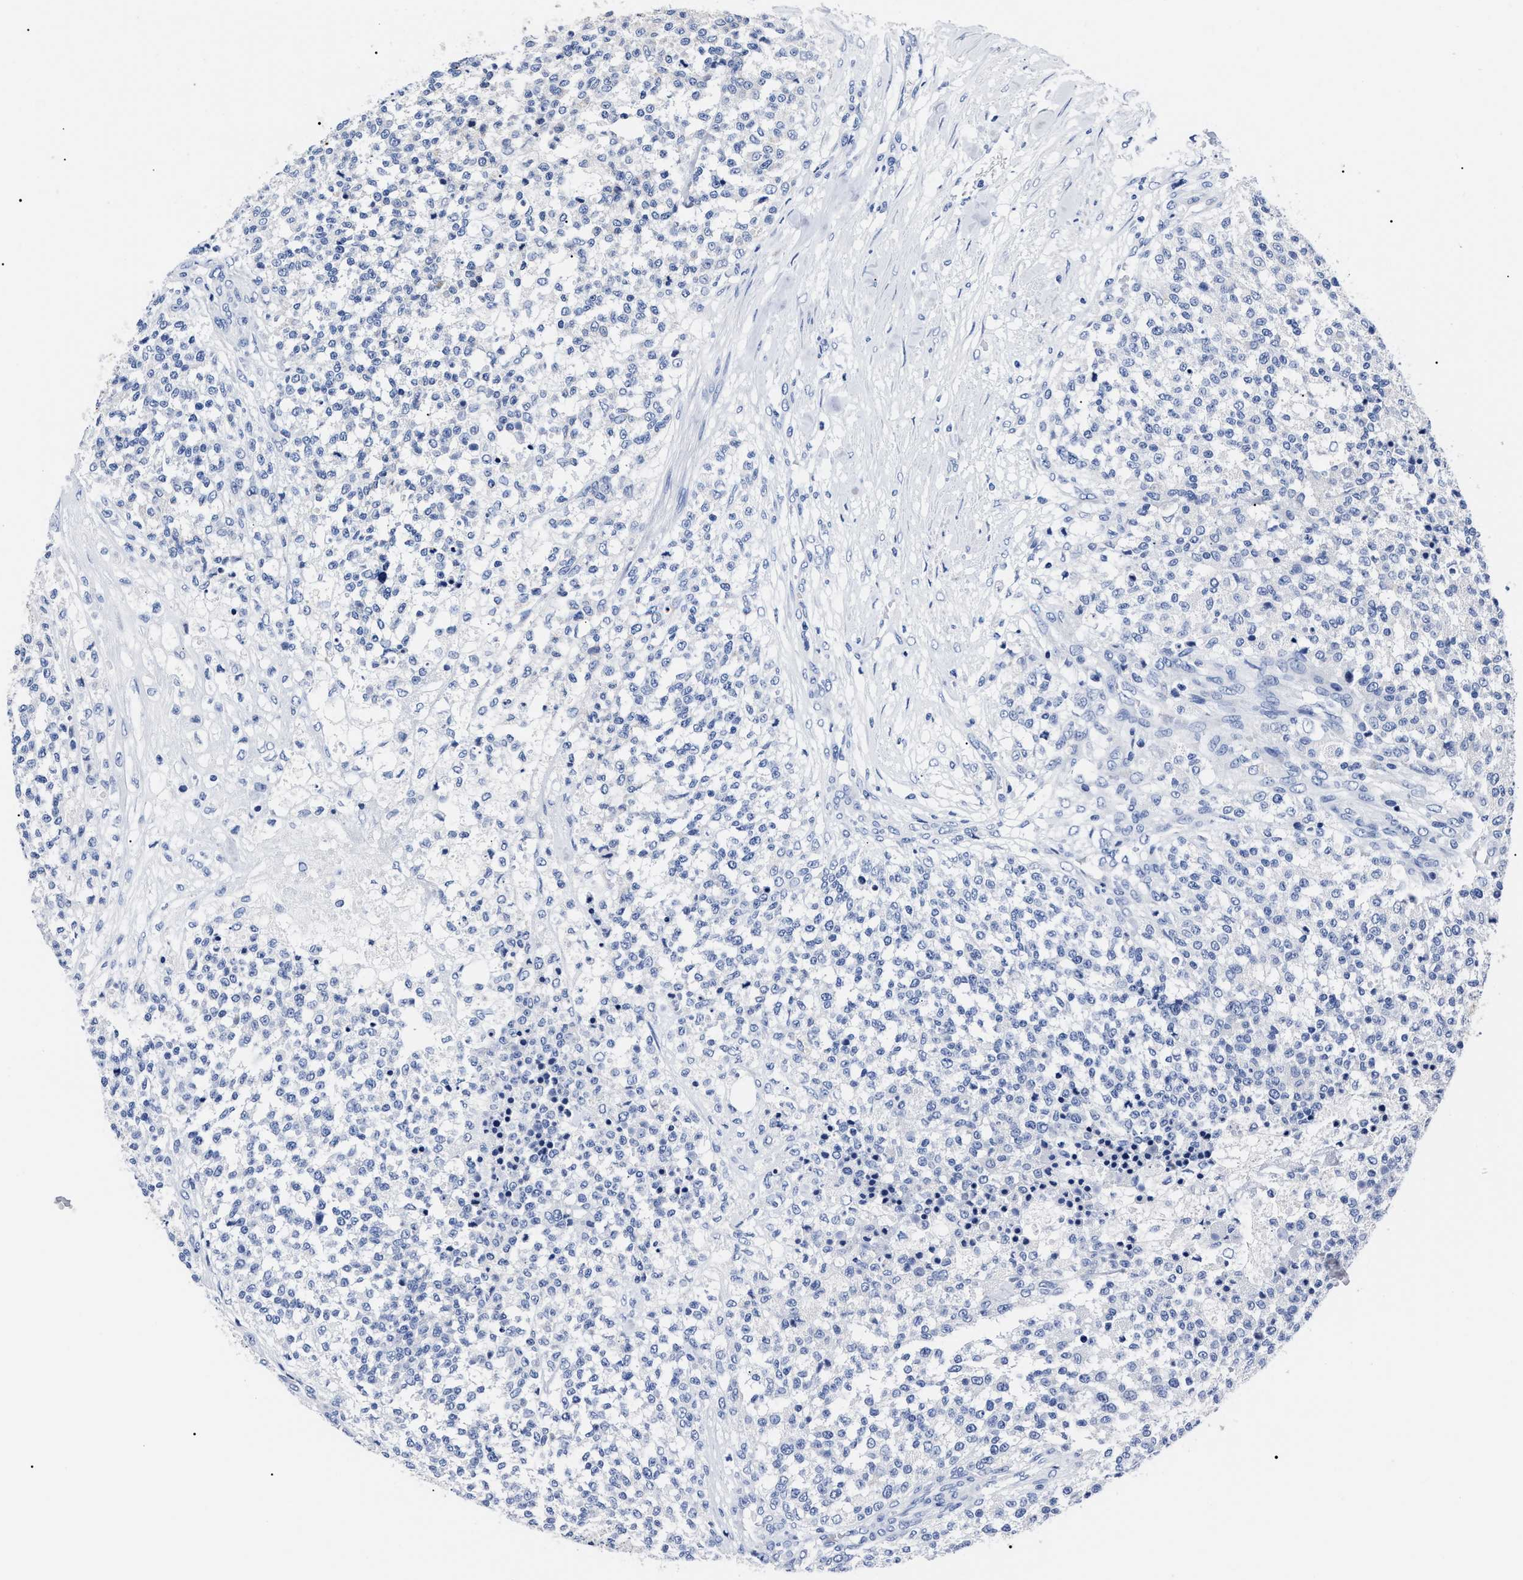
{"staining": {"intensity": "negative", "quantity": "none", "location": "none"}, "tissue": "testis cancer", "cell_type": "Tumor cells", "image_type": "cancer", "snomed": [{"axis": "morphology", "description": "Seminoma, NOS"}, {"axis": "topography", "description": "Testis"}], "caption": "Histopathology image shows no significant protein expression in tumor cells of testis cancer. Brightfield microscopy of immunohistochemistry (IHC) stained with DAB (3,3'-diaminobenzidine) (brown) and hematoxylin (blue), captured at high magnification.", "gene": "ALPG", "patient": {"sex": "male", "age": 59}}